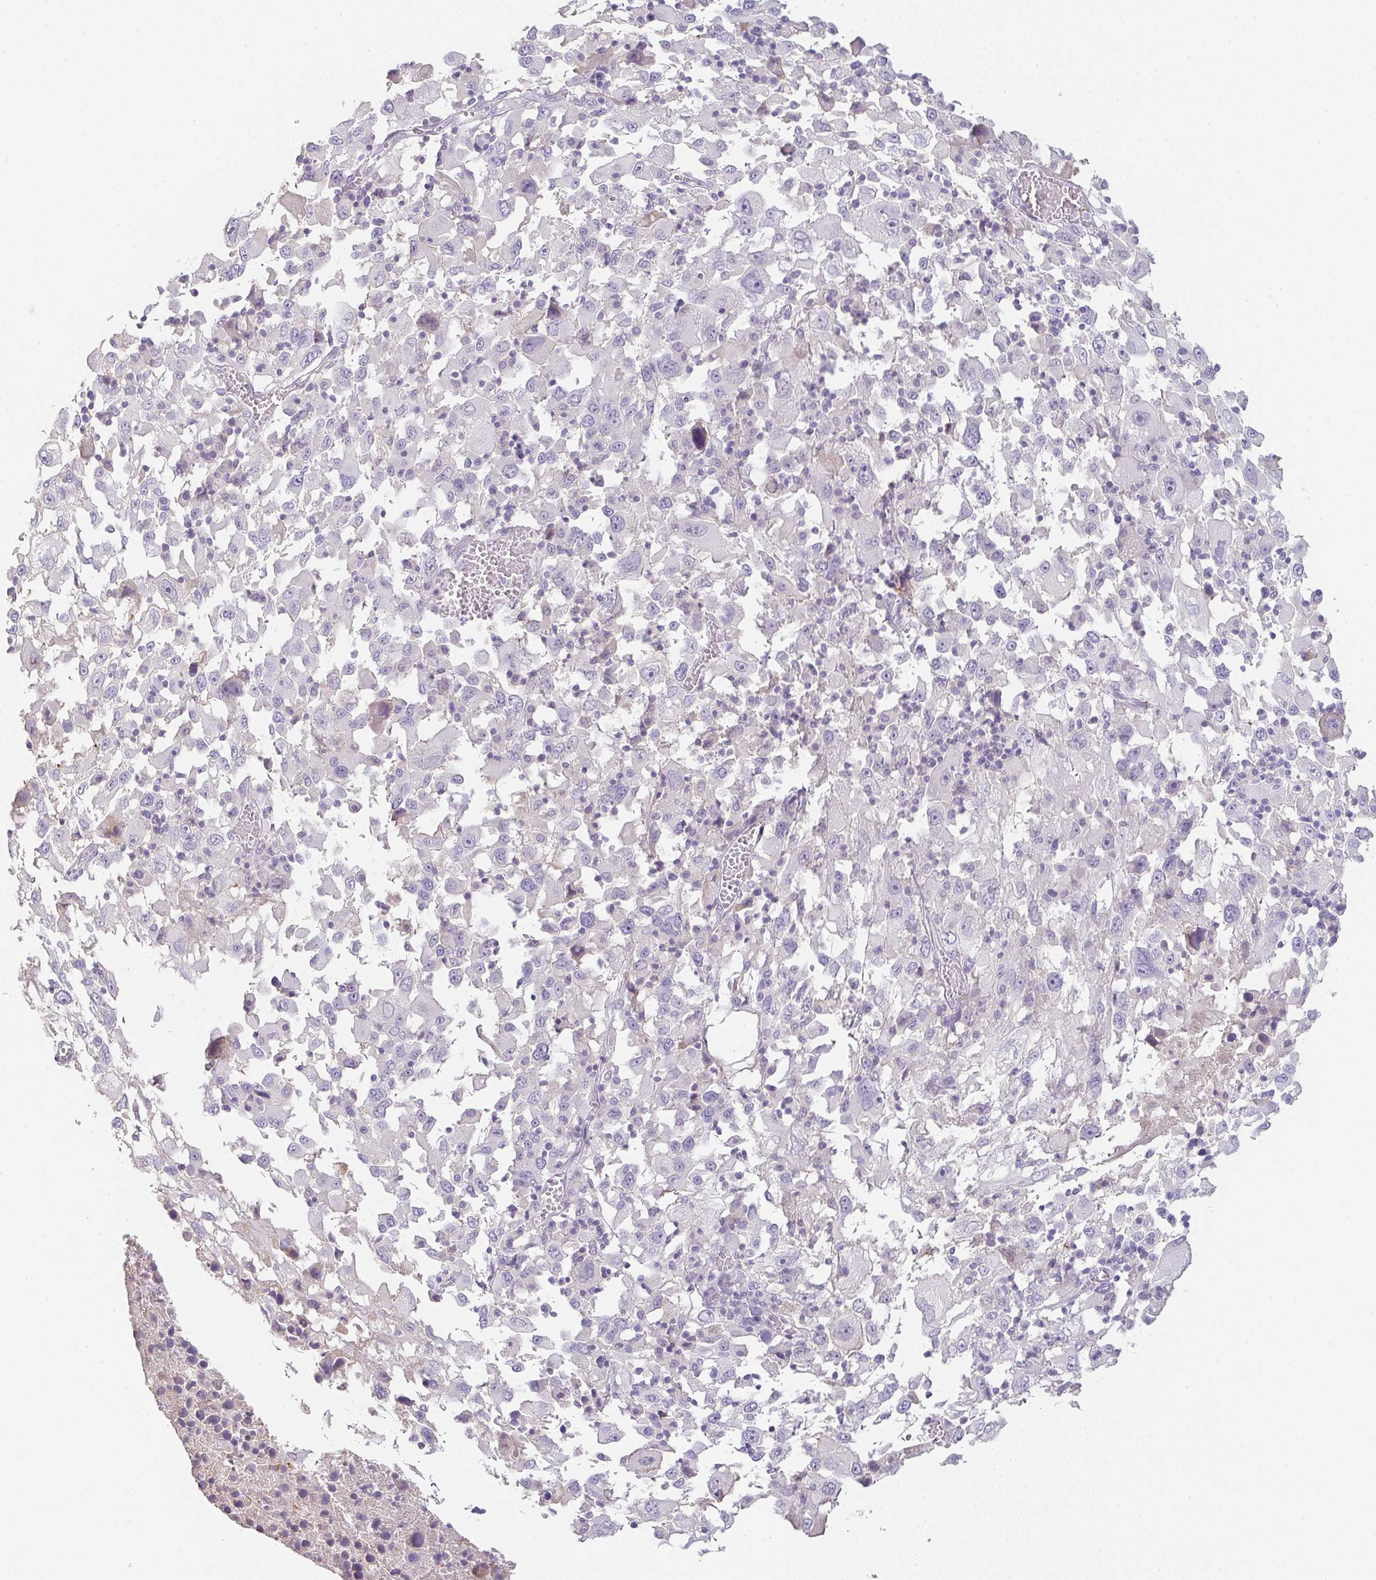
{"staining": {"intensity": "negative", "quantity": "none", "location": "none"}, "tissue": "melanoma", "cell_type": "Tumor cells", "image_type": "cancer", "snomed": [{"axis": "morphology", "description": "Malignant melanoma, Metastatic site"}, {"axis": "topography", "description": "Soft tissue"}], "caption": "An IHC micrograph of melanoma is shown. There is no staining in tumor cells of melanoma.", "gene": "C1QTNF8", "patient": {"sex": "male", "age": 50}}